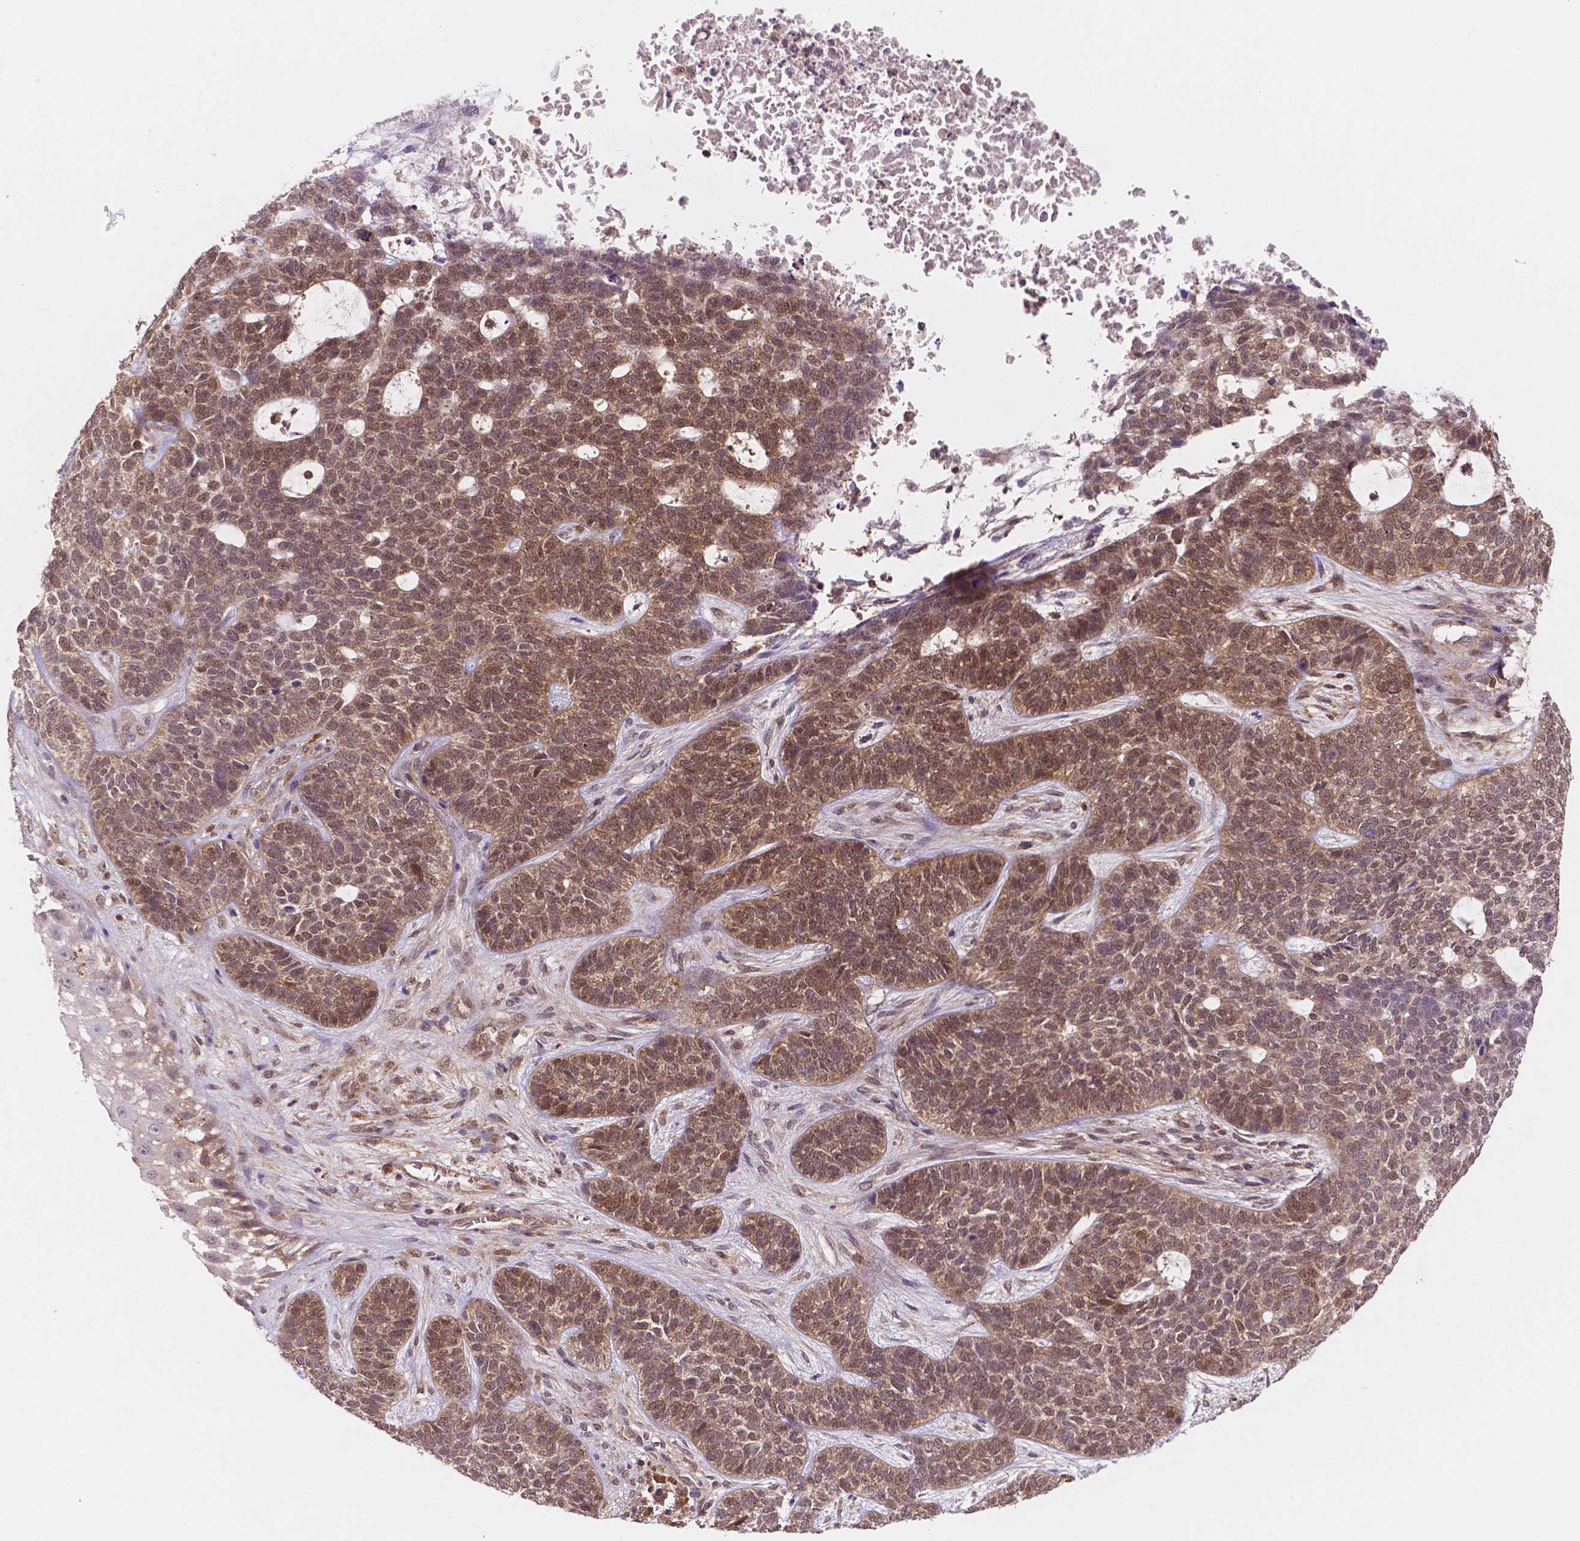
{"staining": {"intensity": "moderate", "quantity": ">75%", "location": "cytoplasmic/membranous,nuclear"}, "tissue": "skin cancer", "cell_type": "Tumor cells", "image_type": "cancer", "snomed": [{"axis": "morphology", "description": "Basal cell carcinoma"}, {"axis": "topography", "description": "Skin"}], "caption": "IHC of skin basal cell carcinoma exhibits medium levels of moderate cytoplasmic/membranous and nuclear staining in about >75% of tumor cells.", "gene": "UBE2L6", "patient": {"sex": "female", "age": 69}}